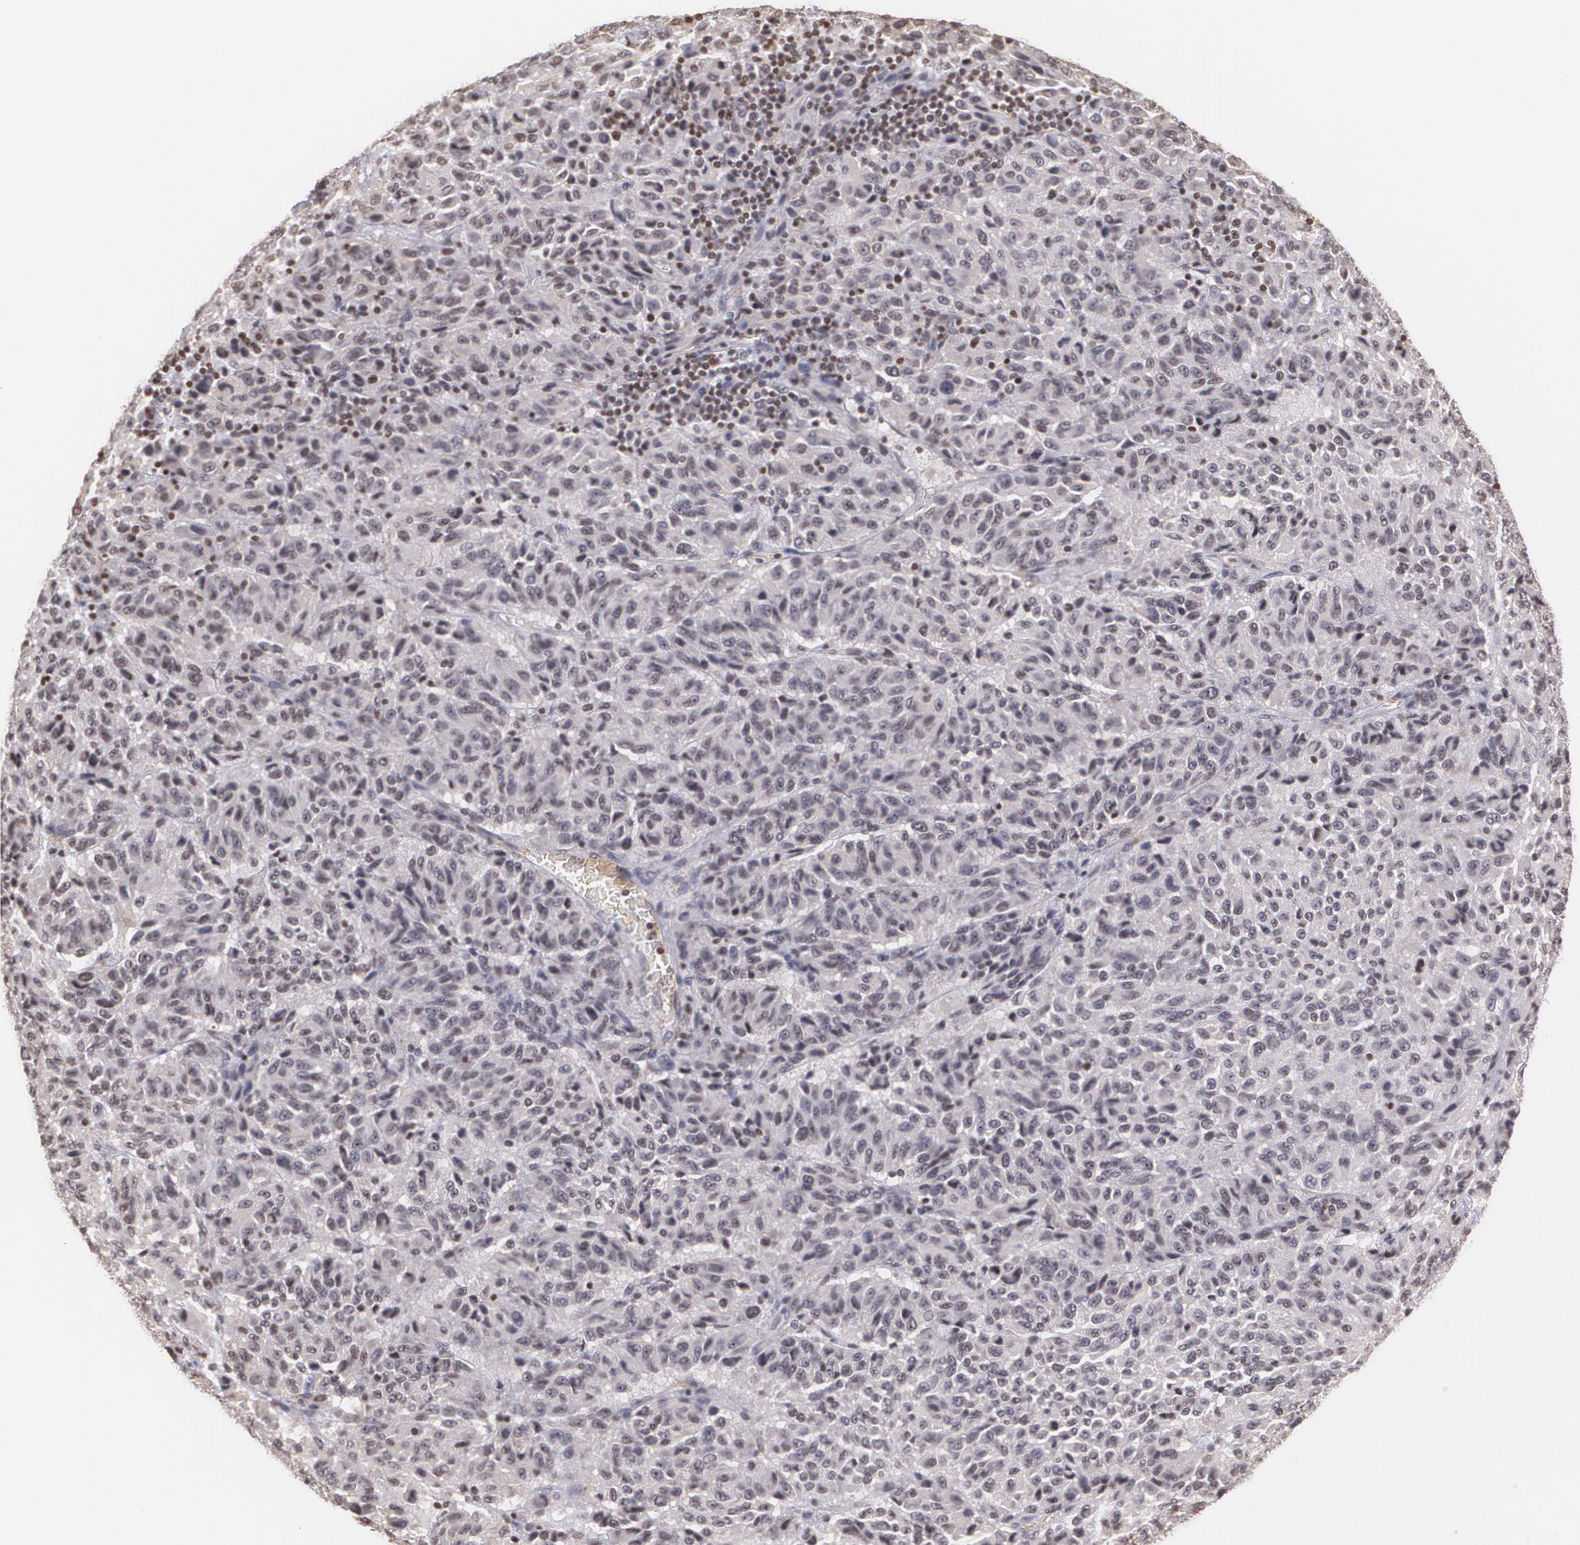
{"staining": {"intensity": "negative", "quantity": "none", "location": "none"}, "tissue": "melanoma", "cell_type": "Tumor cells", "image_type": "cancer", "snomed": [{"axis": "morphology", "description": "Malignant melanoma, Metastatic site"}, {"axis": "topography", "description": "Lung"}], "caption": "Micrograph shows no significant protein staining in tumor cells of malignant melanoma (metastatic site). (DAB immunohistochemistry (IHC), high magnification).", "gene": "VAMP1", "patient": {"sex": "male", "age": 64}}